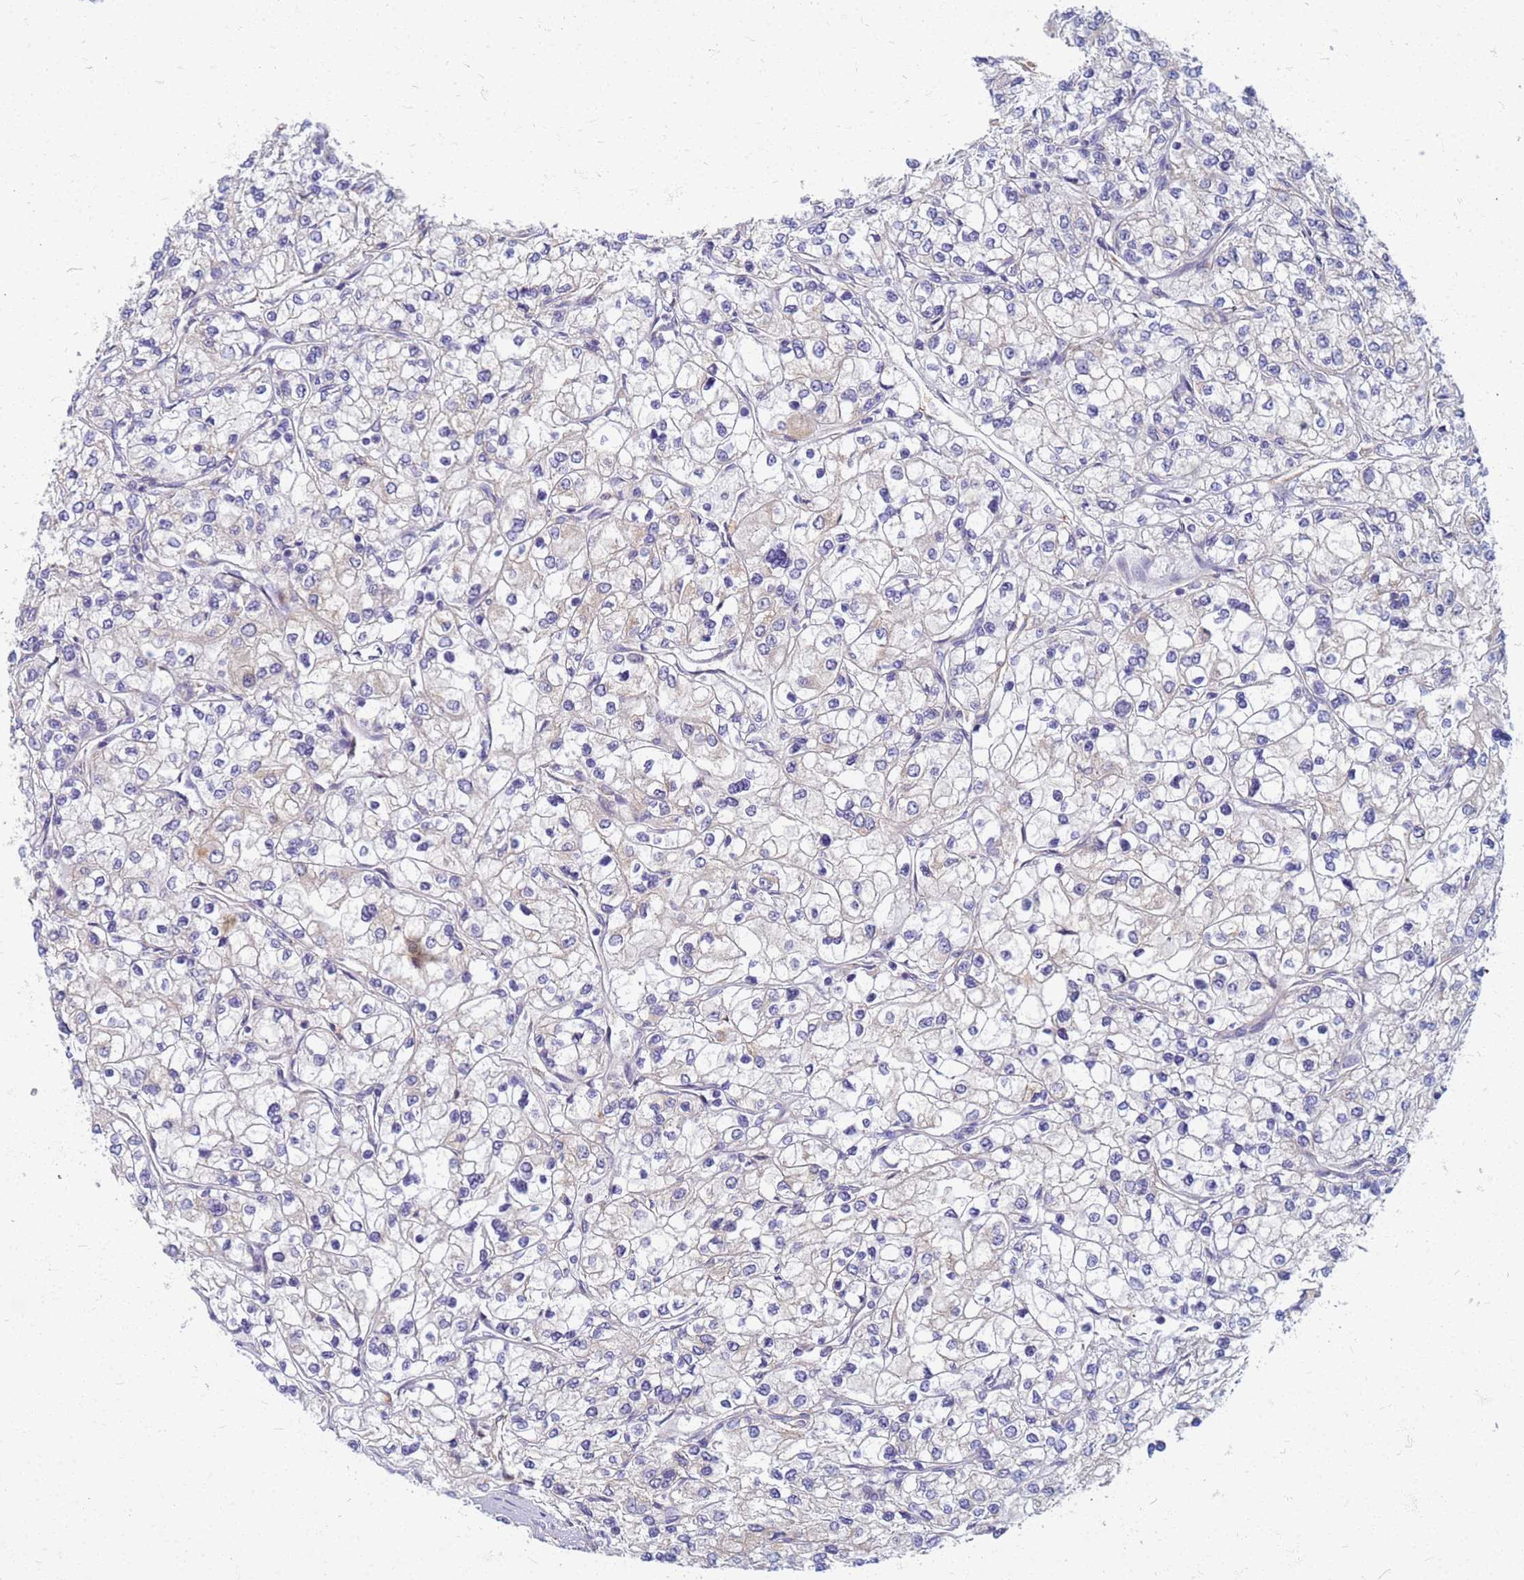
{"staining": {"intensity": "negative", "quantity": "none", "location": "none"}, "tissue": "renal cancer", "cell_type": "Tumor cells", "image_type": "cancer", "snomed": [{"axis": "morphology", "description": "Adenocarcinoma, NOS"}, {"axis": "topography", "description": "Kidney"}], "caption": "The histopathology image demonstrates no staining of tumor cells in renal cancer (adenocarcinoma).", "gene": "EEA1", "patient": {"sex": "male", "age": 80}}